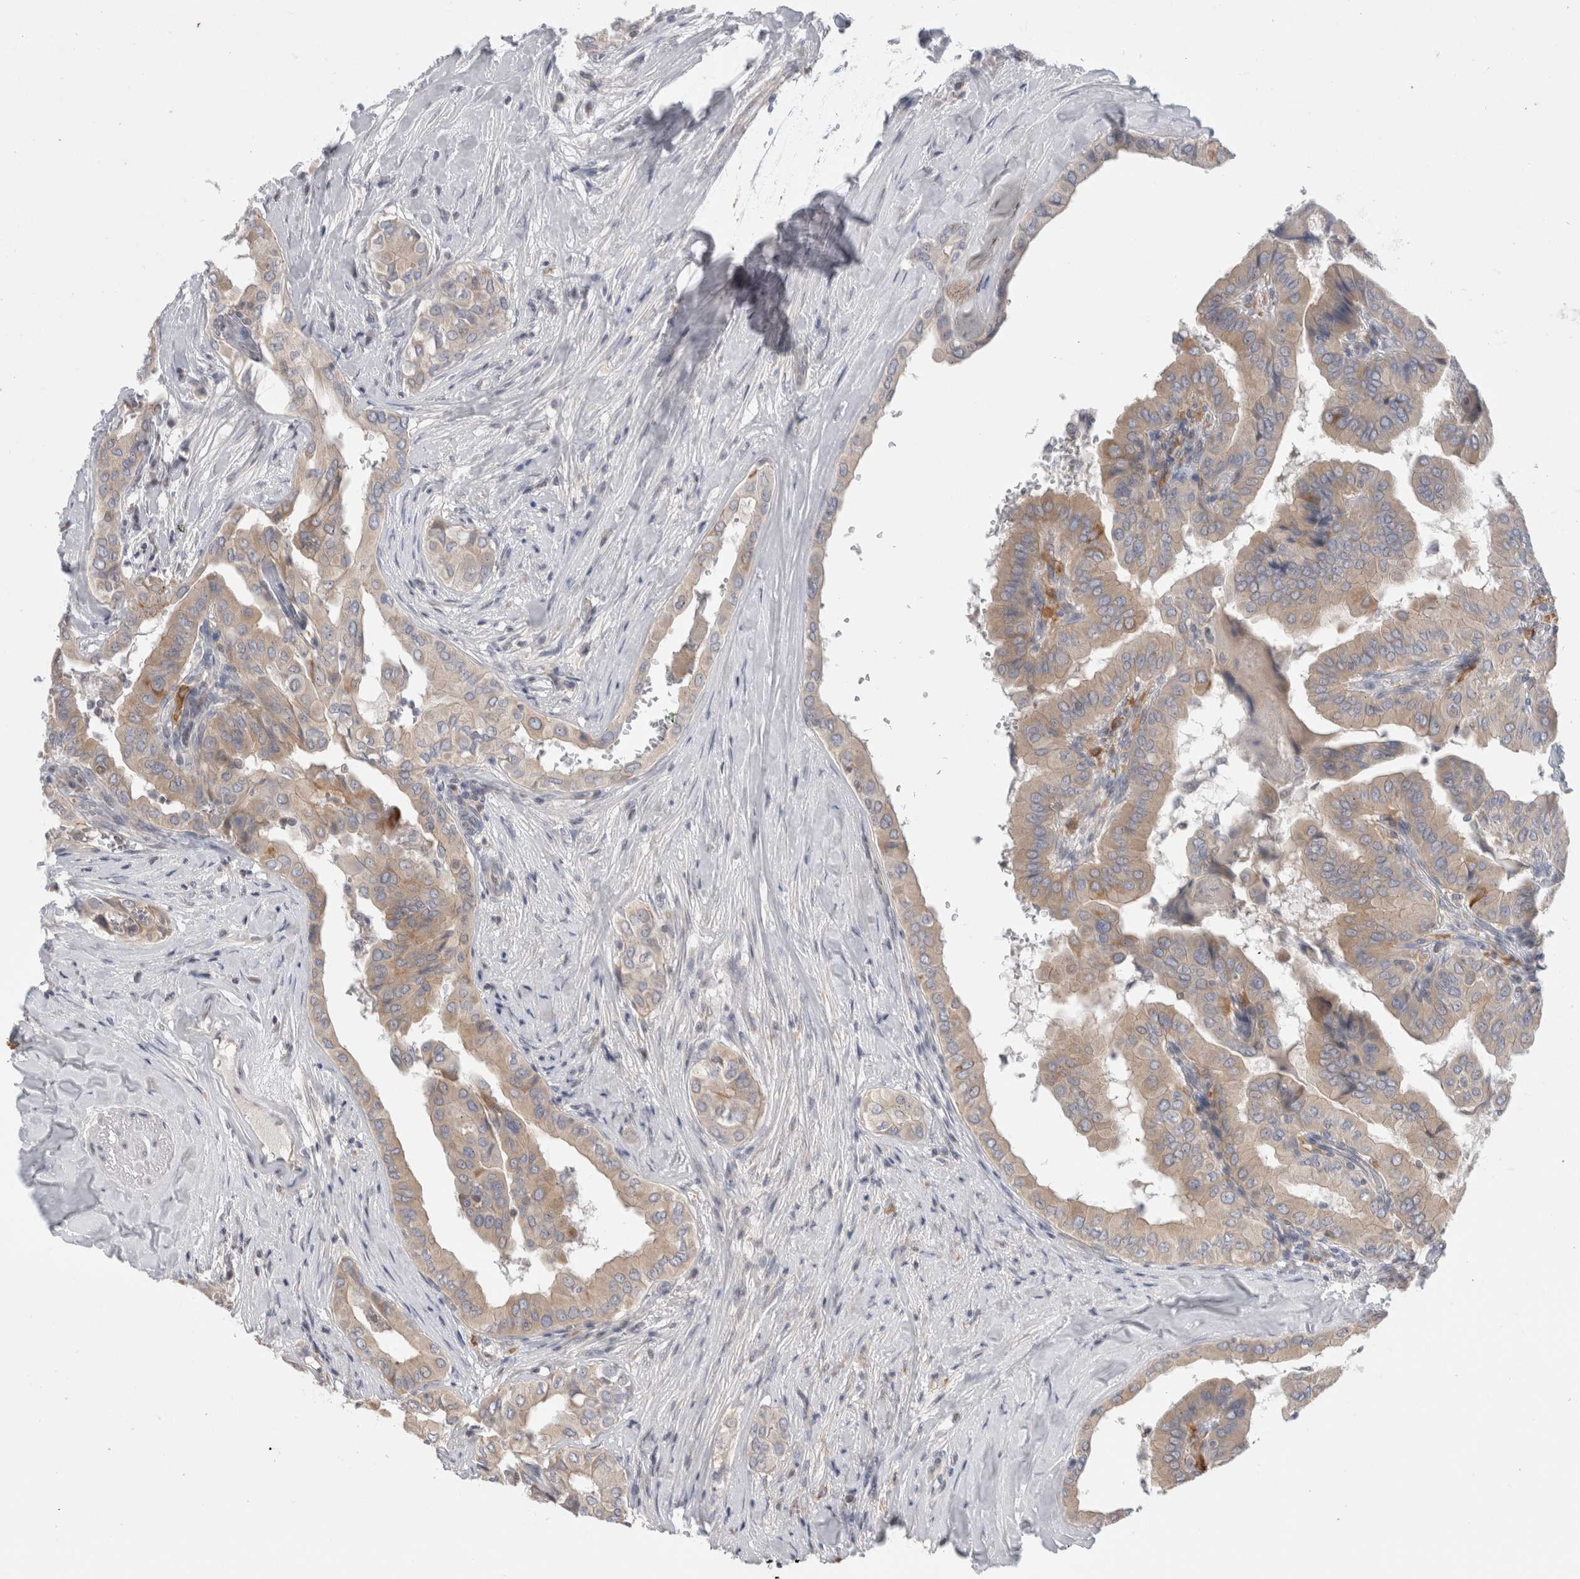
{"staining": {"intensity": "moderate", "quantity": ">75%", "location": "cytoplasmic/membranous"}, "tissue": "thyroid cancer", "cell_type": "Tumor cells", "image_type": "cancer", "snomed": [{"axis": "morphology", "description": "Papillary adenocarcinoma, NOS"}, {"axis": "topography", "description": "Thyroid gland"}], "caption": "Papillary adenocarcinoma (thyroid) was stained to show a protein in brown. There is medium levels of moderate cytoplasmic/membranous staining in about >75% of tumor cells.", "gene": "SYTL5", "patient": {"sex": "male", "age": 33}}